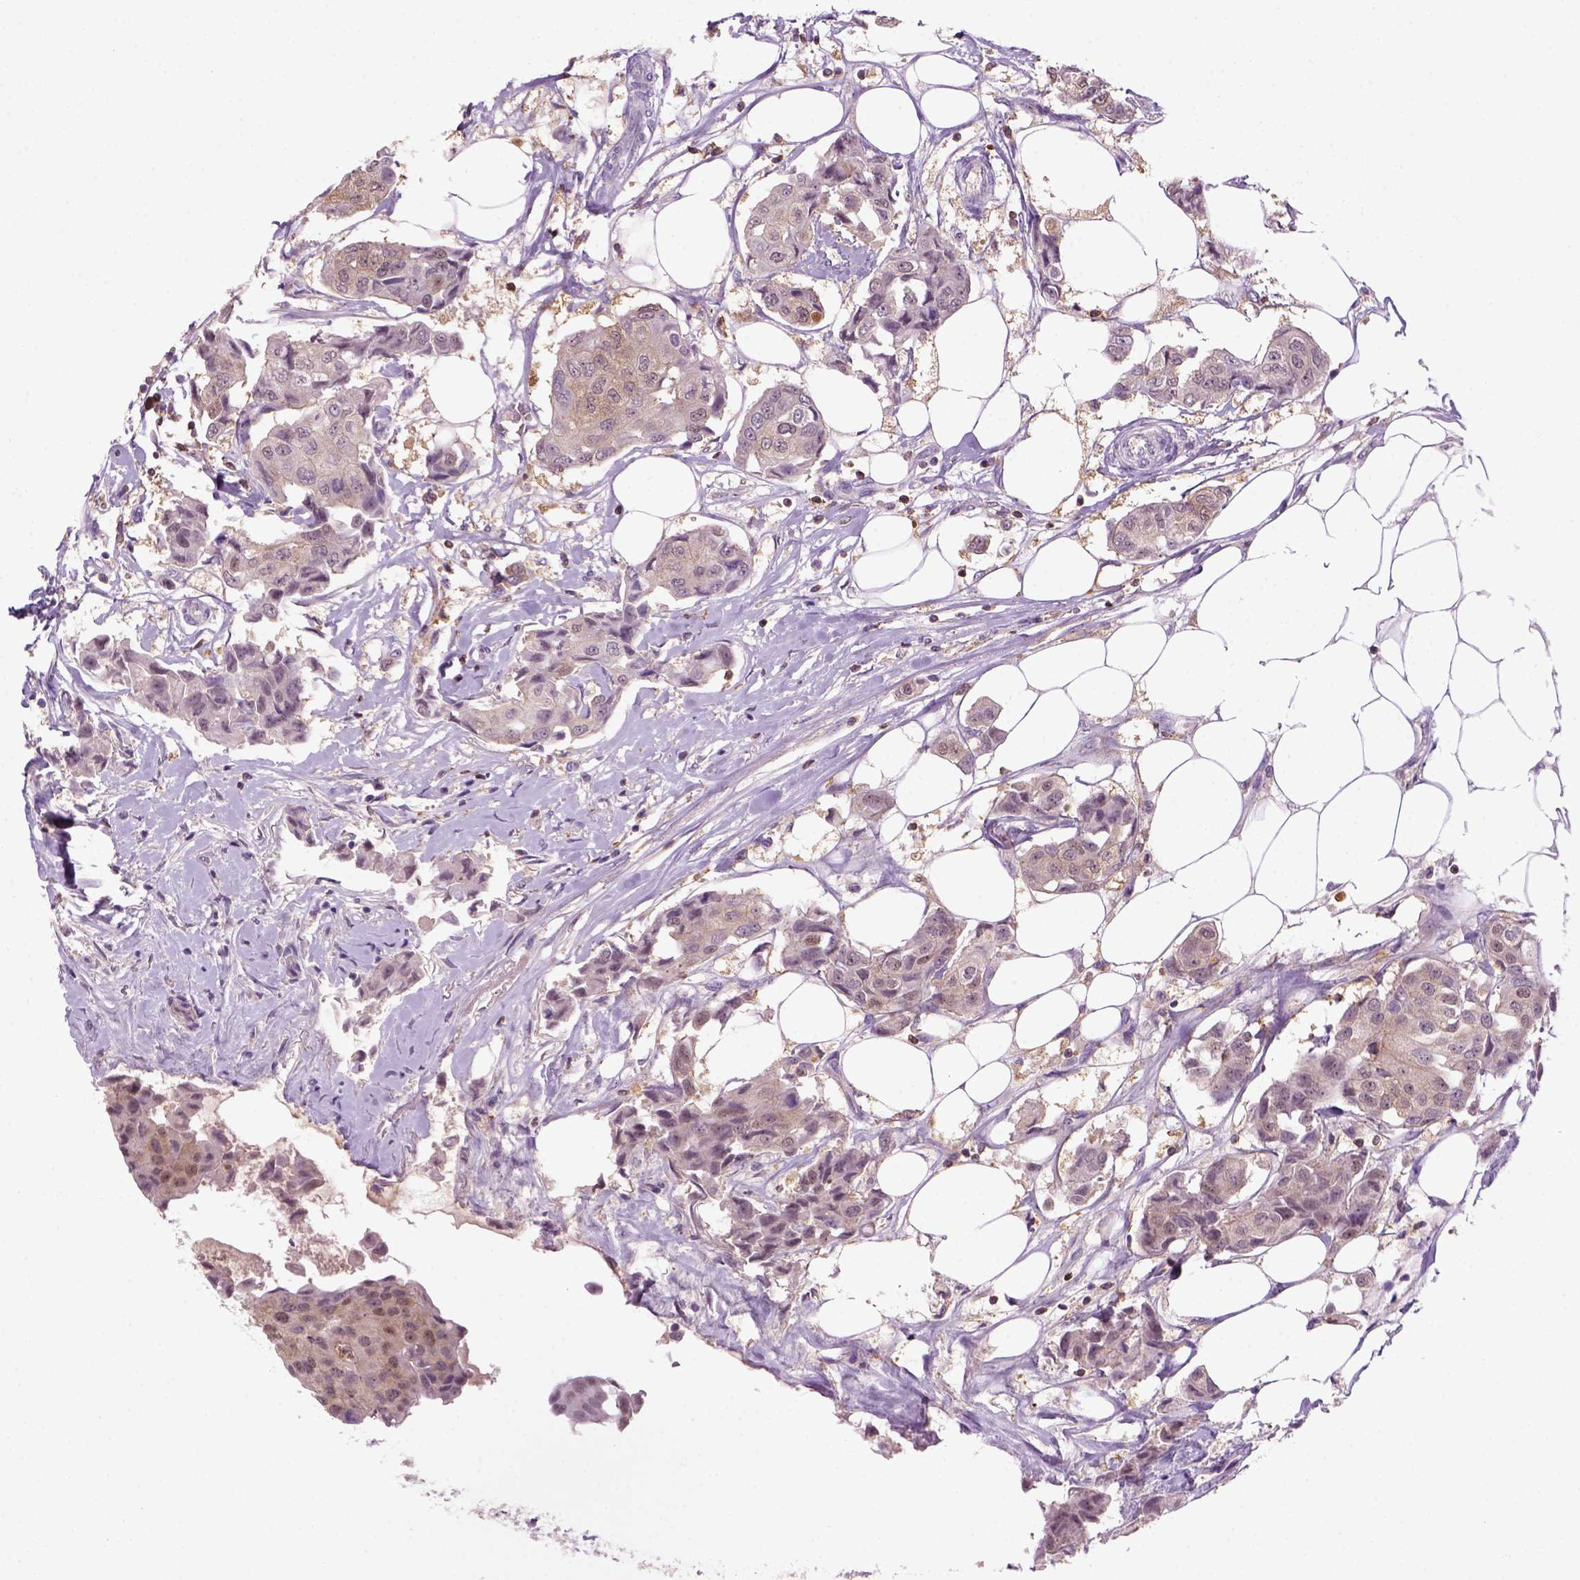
{"staining": {"intensity": "weak", "quantity": ">75%", "location": "cytoplasmic/membranous"}, "tissue": "breast cancer", "cell_type": "Tumor cells", "image_type": "cancer", "snomed": [{"axis": "morphology", "description": "Duct carcinoma"}, {"axis": "topography", "description": "Breast"}, {"axis": "topography", "description": "Lymph node"}], "caption": "A micrograph of human breast cancer (invasive ductal carcinoma) stained for a protein exhibits weak cytoplasmic/membranous brown staining in tumor cells. The staining was performed using DAB, with brown indicating positive protein expression. Nuclei are stained blue with hematoxylin.", "gene": "GOT1", "patient": {"sex": "female", "age": 80}}